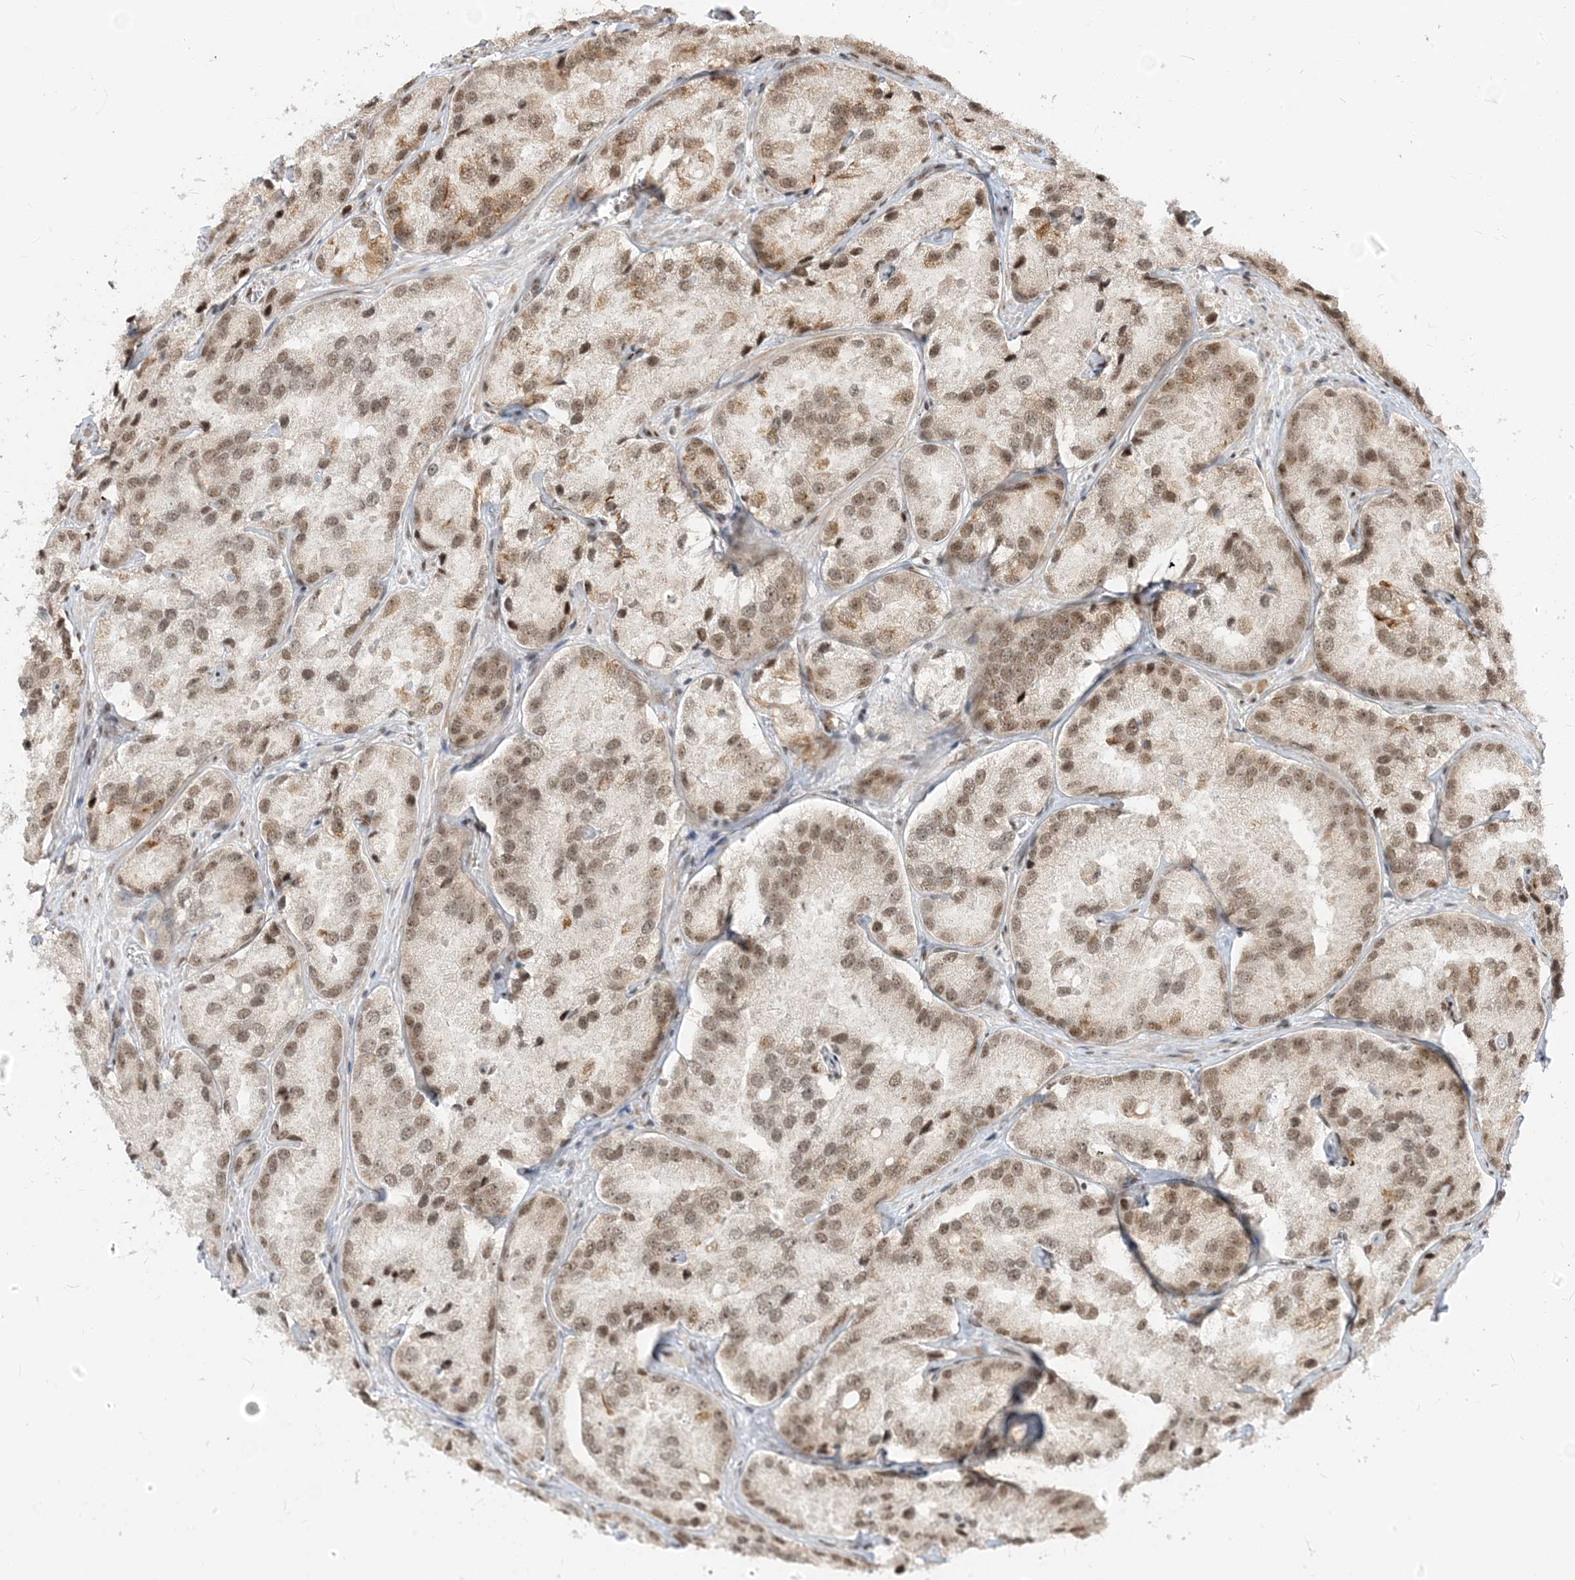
{"staining": {"intensity": "moderate", "quantity": ">75%", "location": "nuclear"}, "tissue": "prostate cancer", "cell_type": "Tumor cells", "image_type": "cancer", "snomed": [{"axis": "morphology", "description": "Adenocarcinoma, High grade"}, {"axis": "topography", "description": "Prostate"}], "caption": "A high-resolution micrograph shows IHC staining of prostate cancer, which exhibits moderate nuclear positivity in approximately >75% of tumor cells. Using DAB (3,3'-diaminobenzidine) (brown) and hematoxylin (blue) stains, captured at high magnification using brightfield microscopy.", "gene": "ARGLU1", "patient": {"sex": "male", "age": 66}}